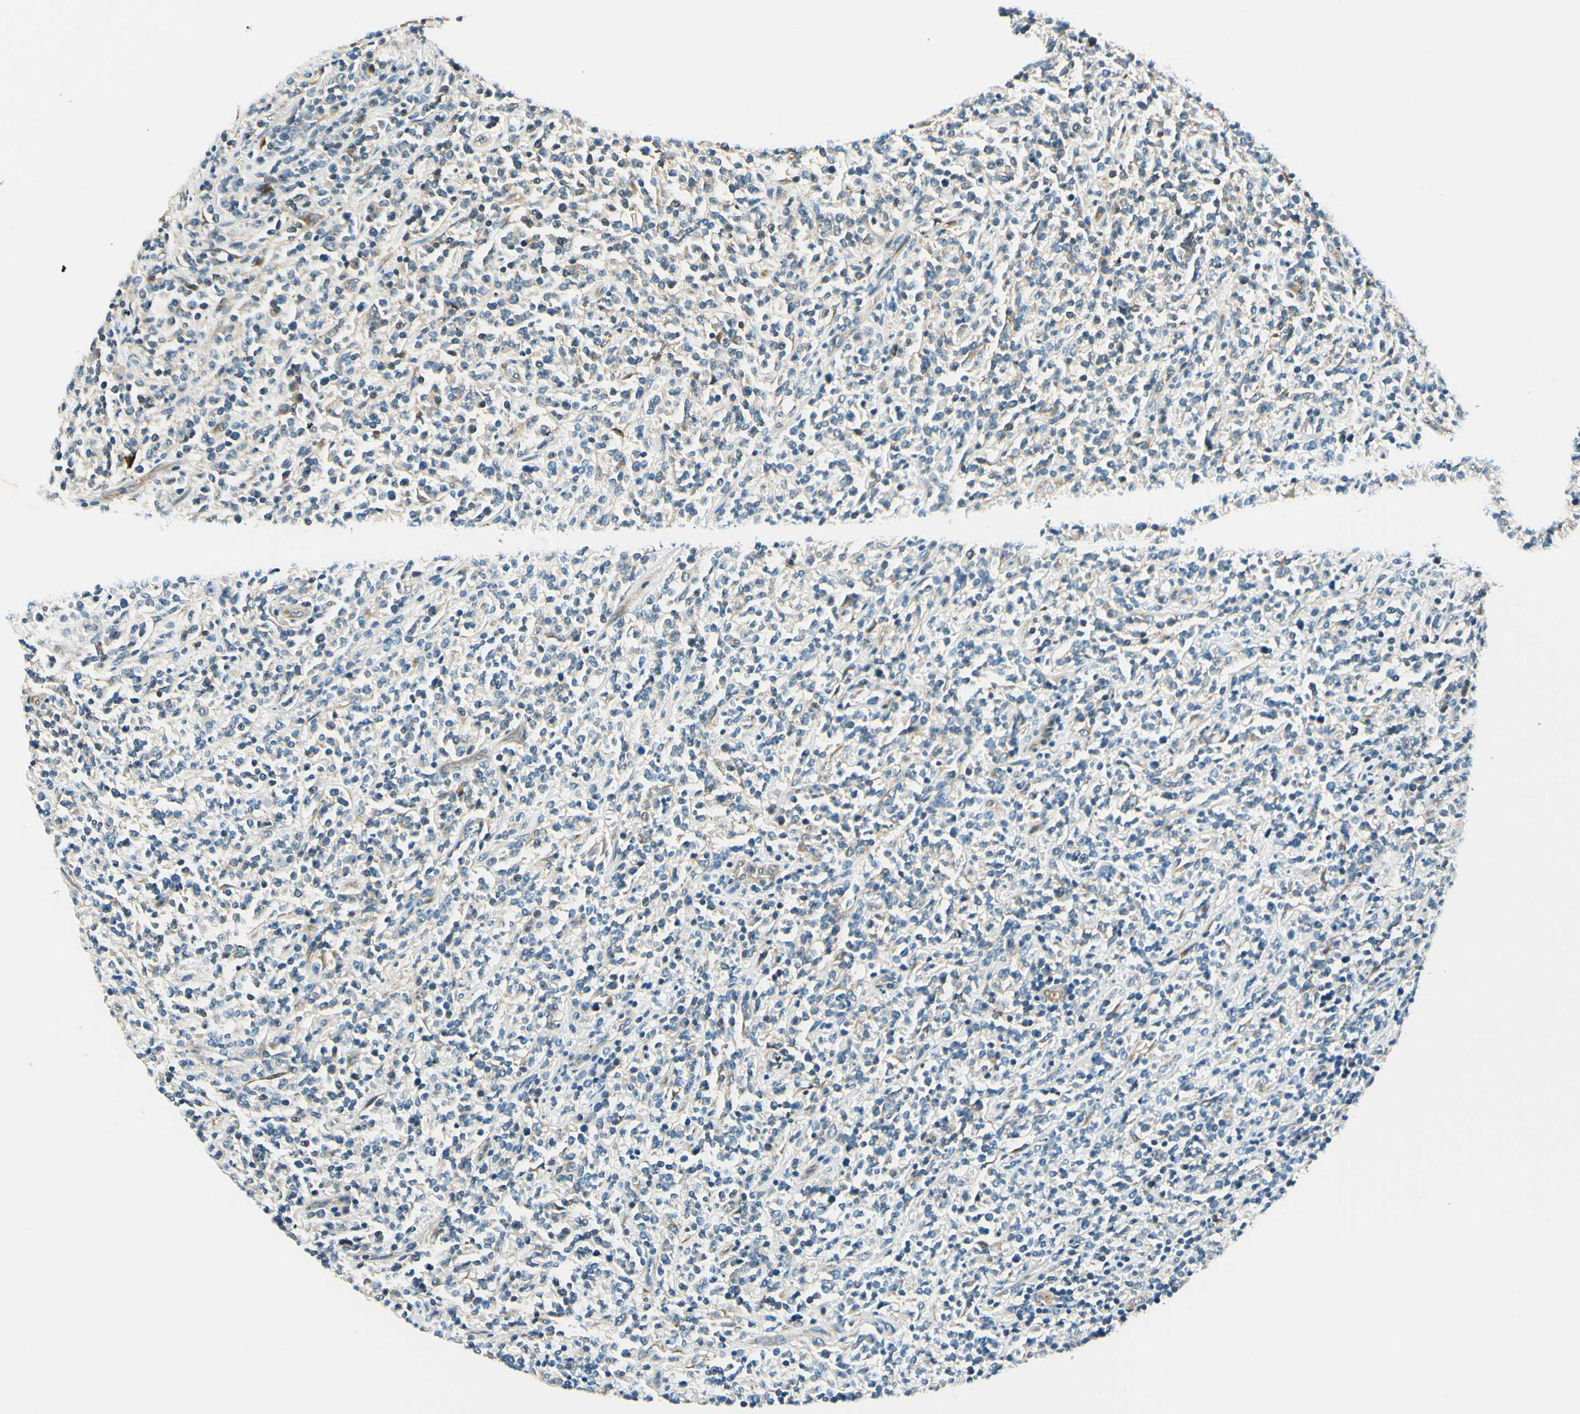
{"staining": {"intensity": "weak", "quantity": "<25%", "location": "cytoplasmic/membranous"}, "tissue": "lymphoma", "cell_type": "Tumor cells", "image_type": "cancer", "snomed": [{"axis": "morphology", "description": "Malignant lymphoma, non-Hodgkin's type, High grade"}, {"axis": "topography", "description": "Soft tissue"}], "caption": "This is a photomicrograph of immunohistochemistry (IHC) staining of high-grade malignant lymphoma, non-Hodgkin's type, which shows no positivity in tumor cells.", "gene": "TAOK2", "patient": {"sex": "male", "age": 18}}